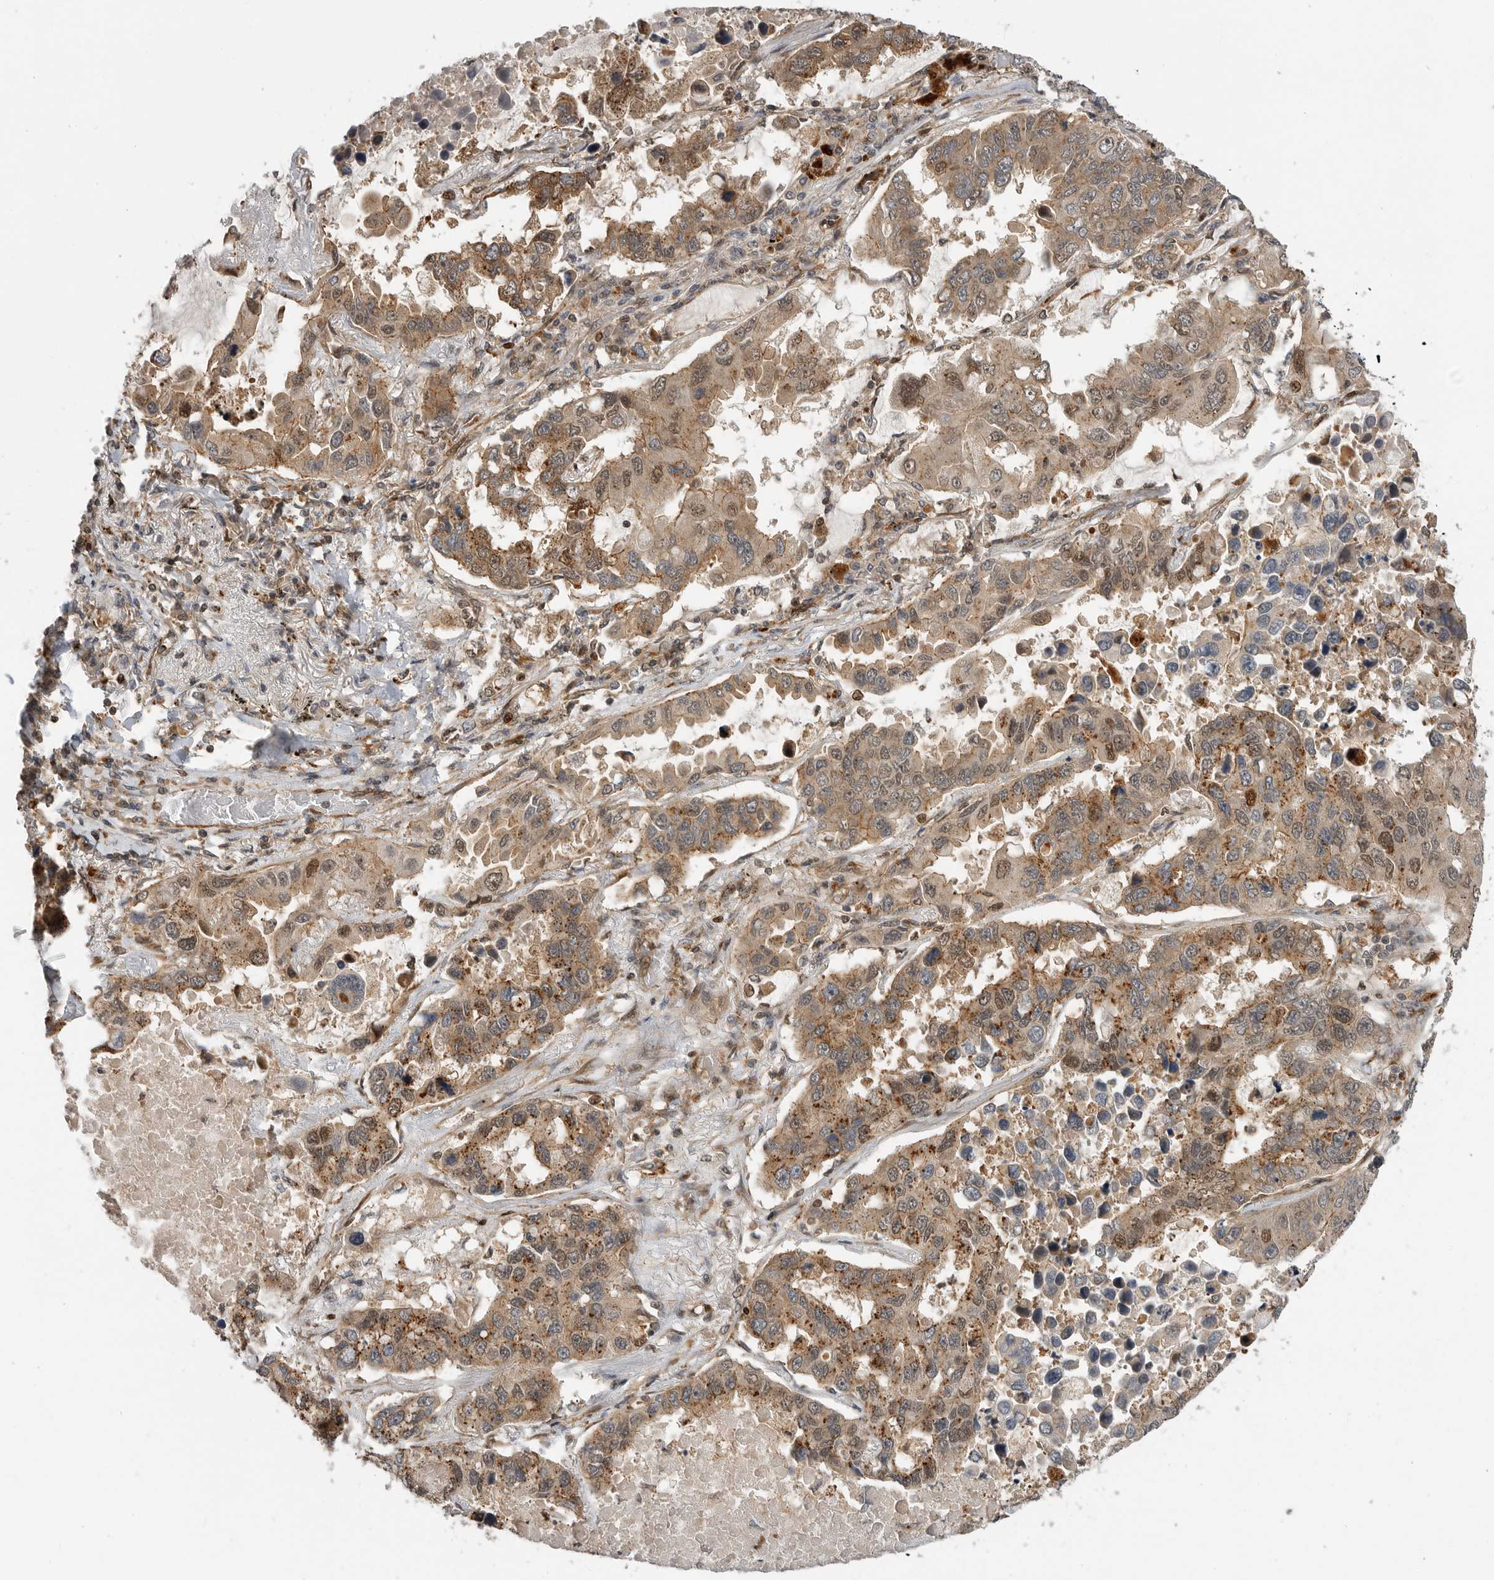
{"staining": {"intensity": "moderate", "quantity": ">75%", "location": "cytoplasmic/membranous,nuclear"}, "tissue": "lung cancer", "cell_type": "Tumor cells", "image_type": "cancer", "snomed": [{"axis": "morphology", "description": "Adenocarcinoma, NOS"}, {"axis": "topography", "description": "Lung"}], "caption": "Brown immunohistochemical staining in lung cancer demonstrates moderate cytoplasmic/membranous and nuclear positivity in about >75% of tumor cells. (Stains: DAB (3,3'-diaminobenzidine) in brown, nuclei in blue, Microscopy: brightfield microscopy at high magnification).", "gene": "STRAP", "patient": {"sex": "male", "age": 64}}